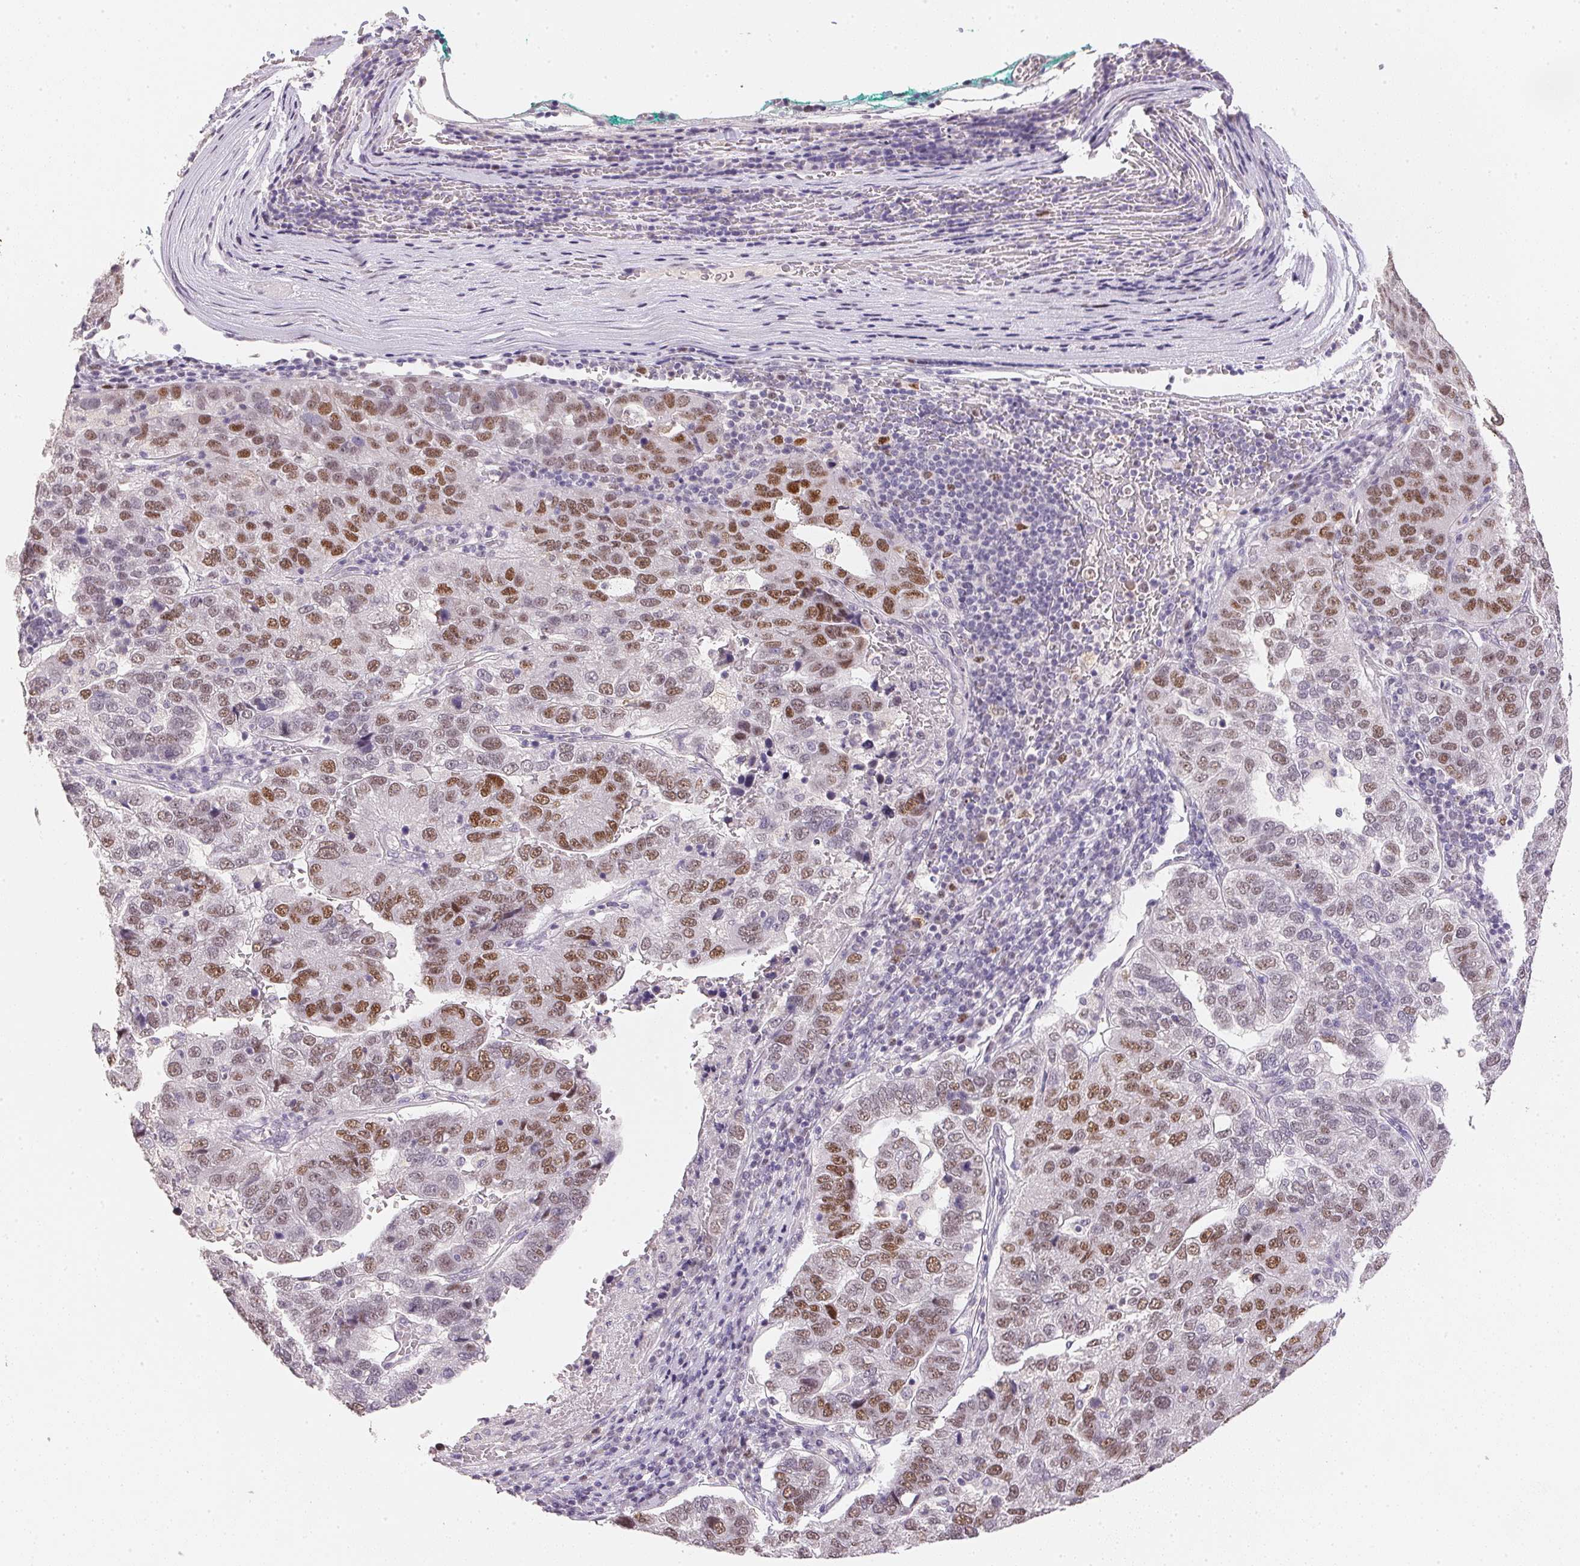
{"staining": {"intensity": "moderate", "quantity": "25%-75%", "location": "nuclear"}, "tissue": "pancreatic cancer", "cell_type": "Tumor cells", "image_type": "cancer", "snomed": [{"axis": "morphology", "description": "Adenocarcinoma, NOS"}, {"axis": "topography", "description": "Pancreas"}], "caption": "Immunohistochemical staining of human pancreatic cancer demonstrates medium levels of moderate nuclear protein expression in about 25%-75% of tumor cells. The staining was performed using DAB to visualize the protein expression in brown, while the nuclei were stained in blue with hematoxylin (Magnification: 20x).", "gene": "POLR3G", "patient": {"sex": "female", "age": 61}}